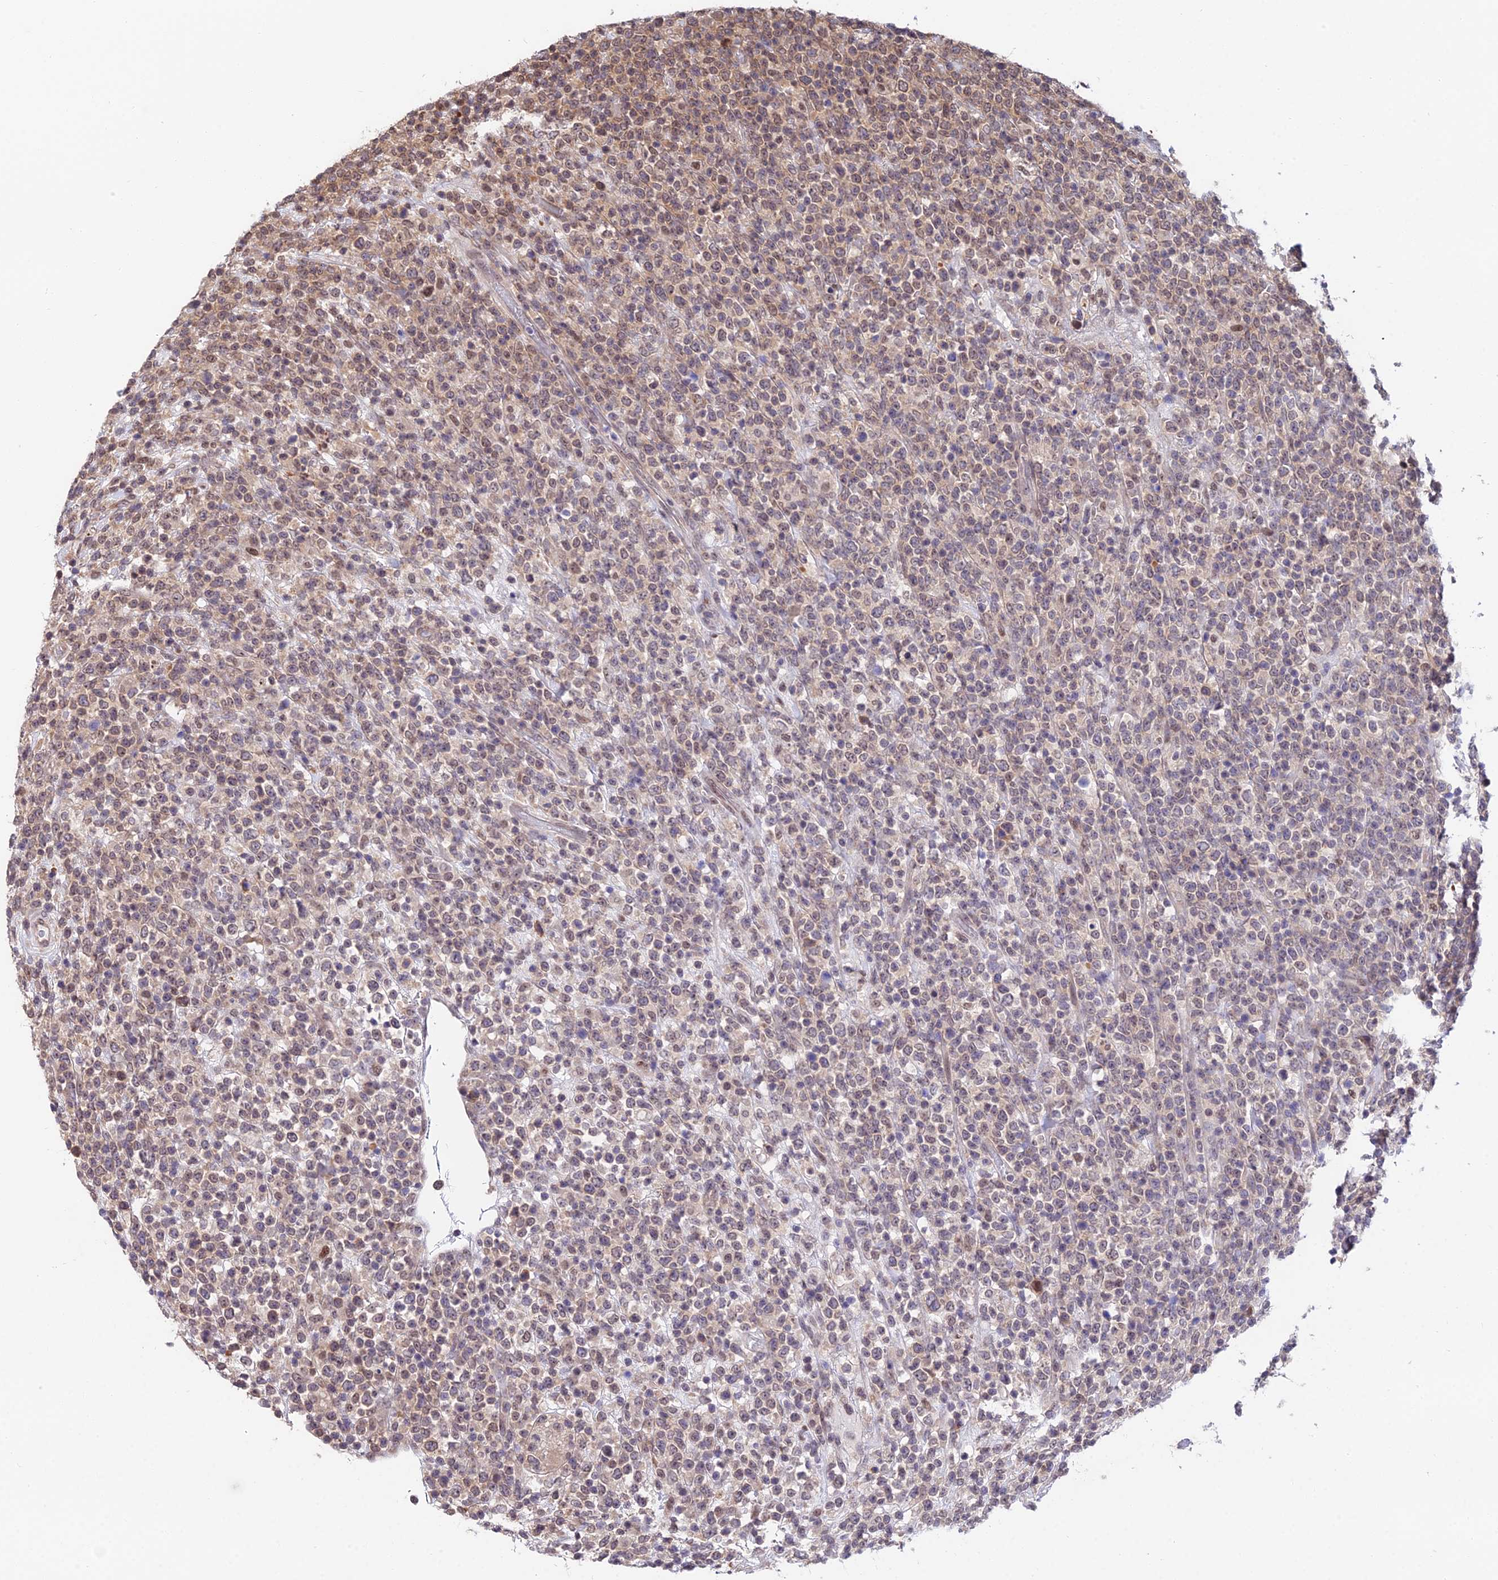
{"staining": {"intensity": "weak", "quantity": "25%-75%", "location": "cytoplasmic/membranous,nuclear"}, "tissue": "lymphoma", "cell_type": "Tumor cells", "image_type": "cancer", "snomed": [{"axis": "morphology", "description": "Malignant lymphoma, non-Hodgkin's type, High grade"}, {"axis": "topography", "description": "Colon"}], "caption": "A brown stain highlights weak cytoplasmic/membranous and nuclear positivity of a protein in lymphoma tumor cells.", "gene": "INPP4A", "patient": {"sex": "female", "age": 53}}